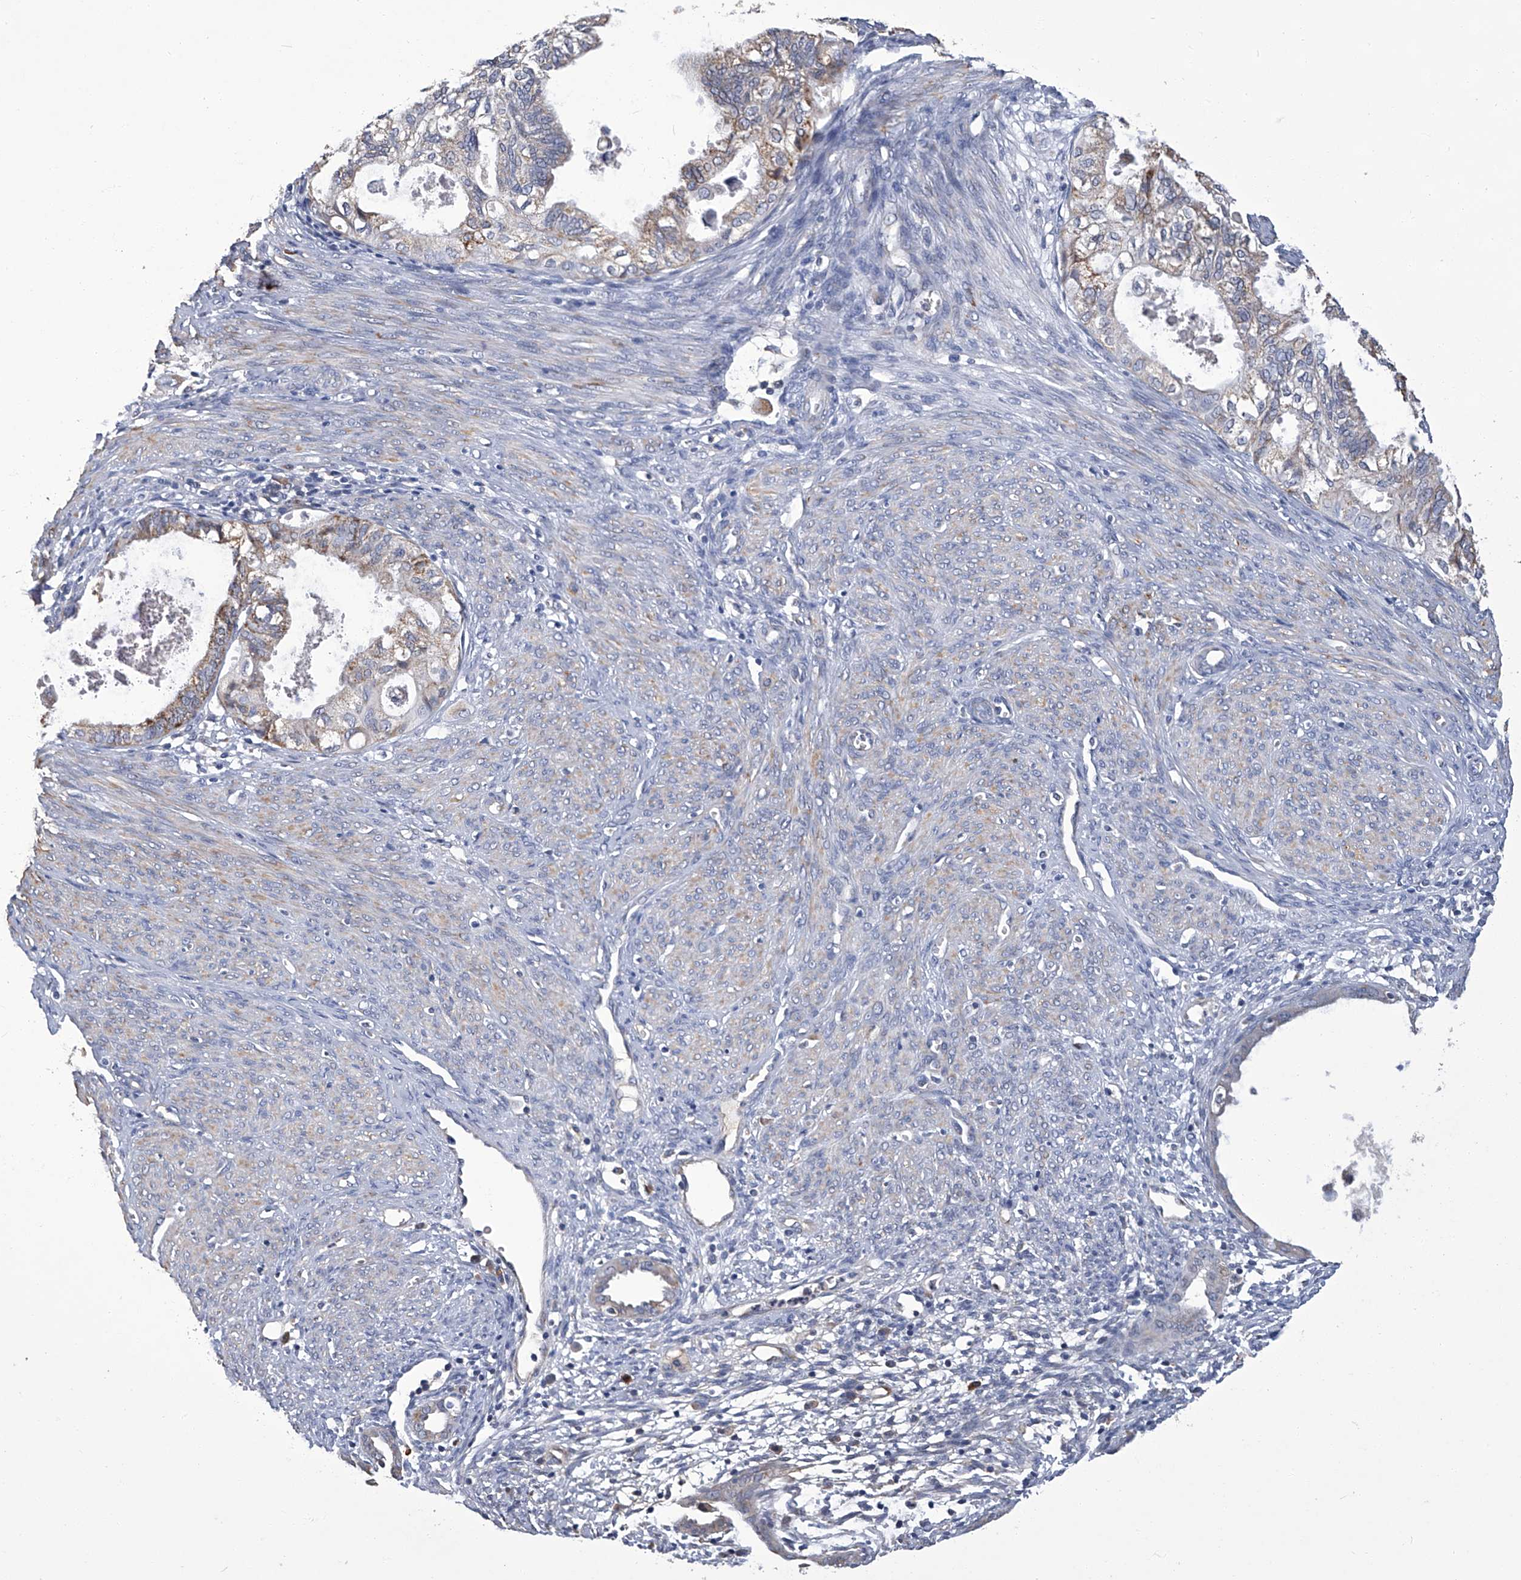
{"staining": {"intensity": "weak", "quantity": ">75%", "location": "cytoplasmic/membranous"}, "tissue": "cervical cancer", "cell_type": "Tumor cells", "image_type": "cancer", "snomed": [{"axis": "morphology", "description": "Normal tissue, NOS"}, {"axis": "morphology", "description": "Adenocarcinoma, NOS"}, {"axis": "topography", "description": "Cervix"}, {"axis": "topography", "description": "Endometrium"}], "caption": "Immunohistochemical staining of cervical cancer exhibits weak cytoplasmic/membranous protein positivity in about >75% of tumor cells. (DAB = brown stain, brightfield microscopy at high magnification).", "gene": "OAT", "patient": {"sex": "female", "age": 86}}